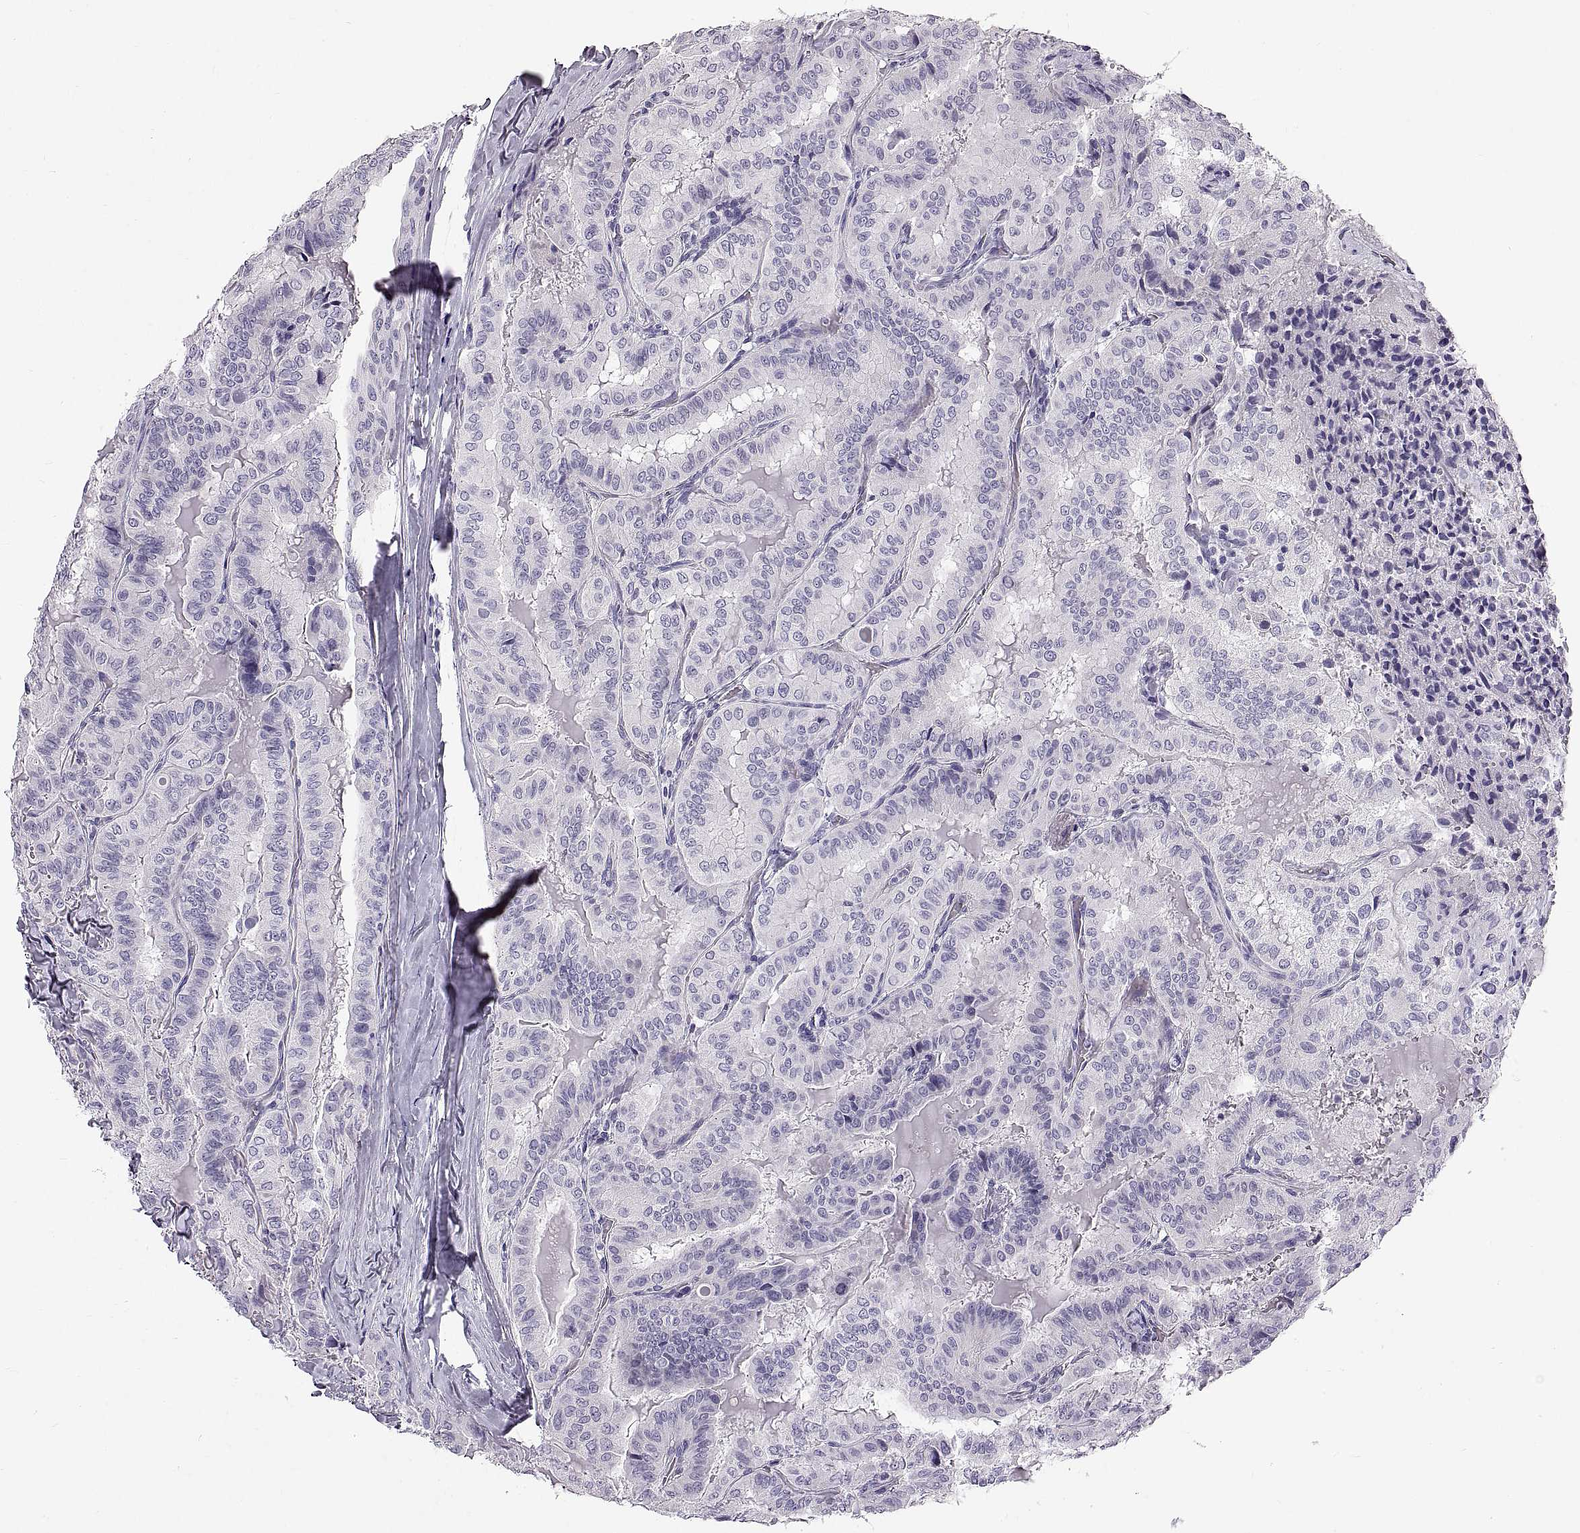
{"staining": {"intensity": "negative", "quantity": "none", "location": "none"}, "tissue": "thyroid cancer", "cell_type": "Tumor cells", "image_type": "cancer", "snomed": [{"axis": "morphology", "description": "Papillary adenocarcinoma, NOS"}, {"axis": "topography", "description": "Thyroid gland"}], "caption": "The IHC micrograph has no significant expression in tumor cells of thyroid cancer tissue.", "gene": "WFDC8", "patient": {"sex": "female", "age": 68}}